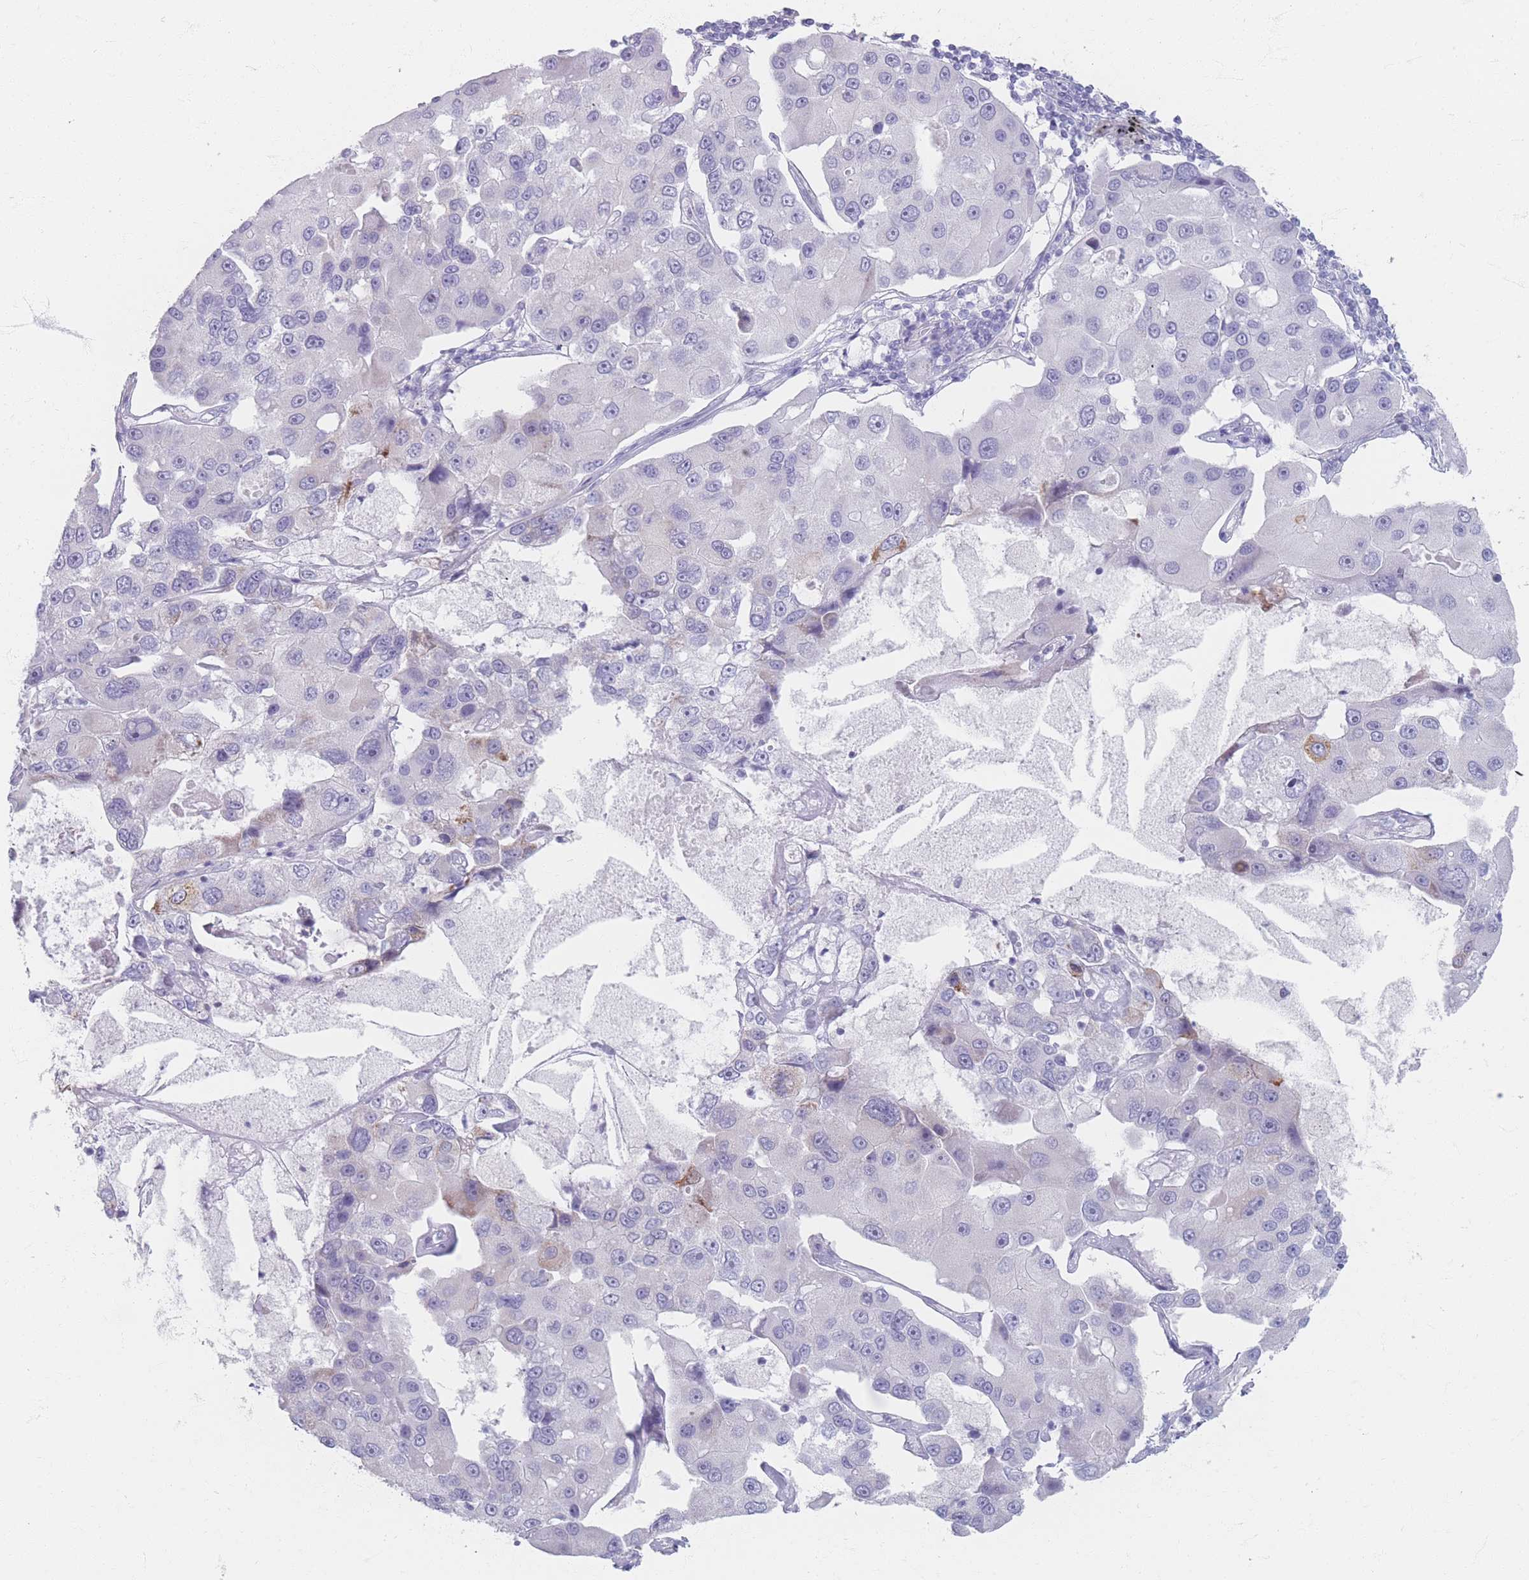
{"staining": {"intensity": "negative", "quantity": "none", "location": "none"}, "tissue": "lung cancer", "cell_type": "Tumor cells", "image_type": "cancer", "snomed": [{"axis": "morphology", "description": "Adenocarcinoma, NOS"}, {"axis": "topography", "description": "Lung"}], "caption": "Immunohistochemistry (IHC) histopathology image of human adenocarcinoma (lung) stained for a protein (brown), which displays no staining in tumor cells.", "gene": "PIGM", "patient": {"sex": "female", "age": 54}}